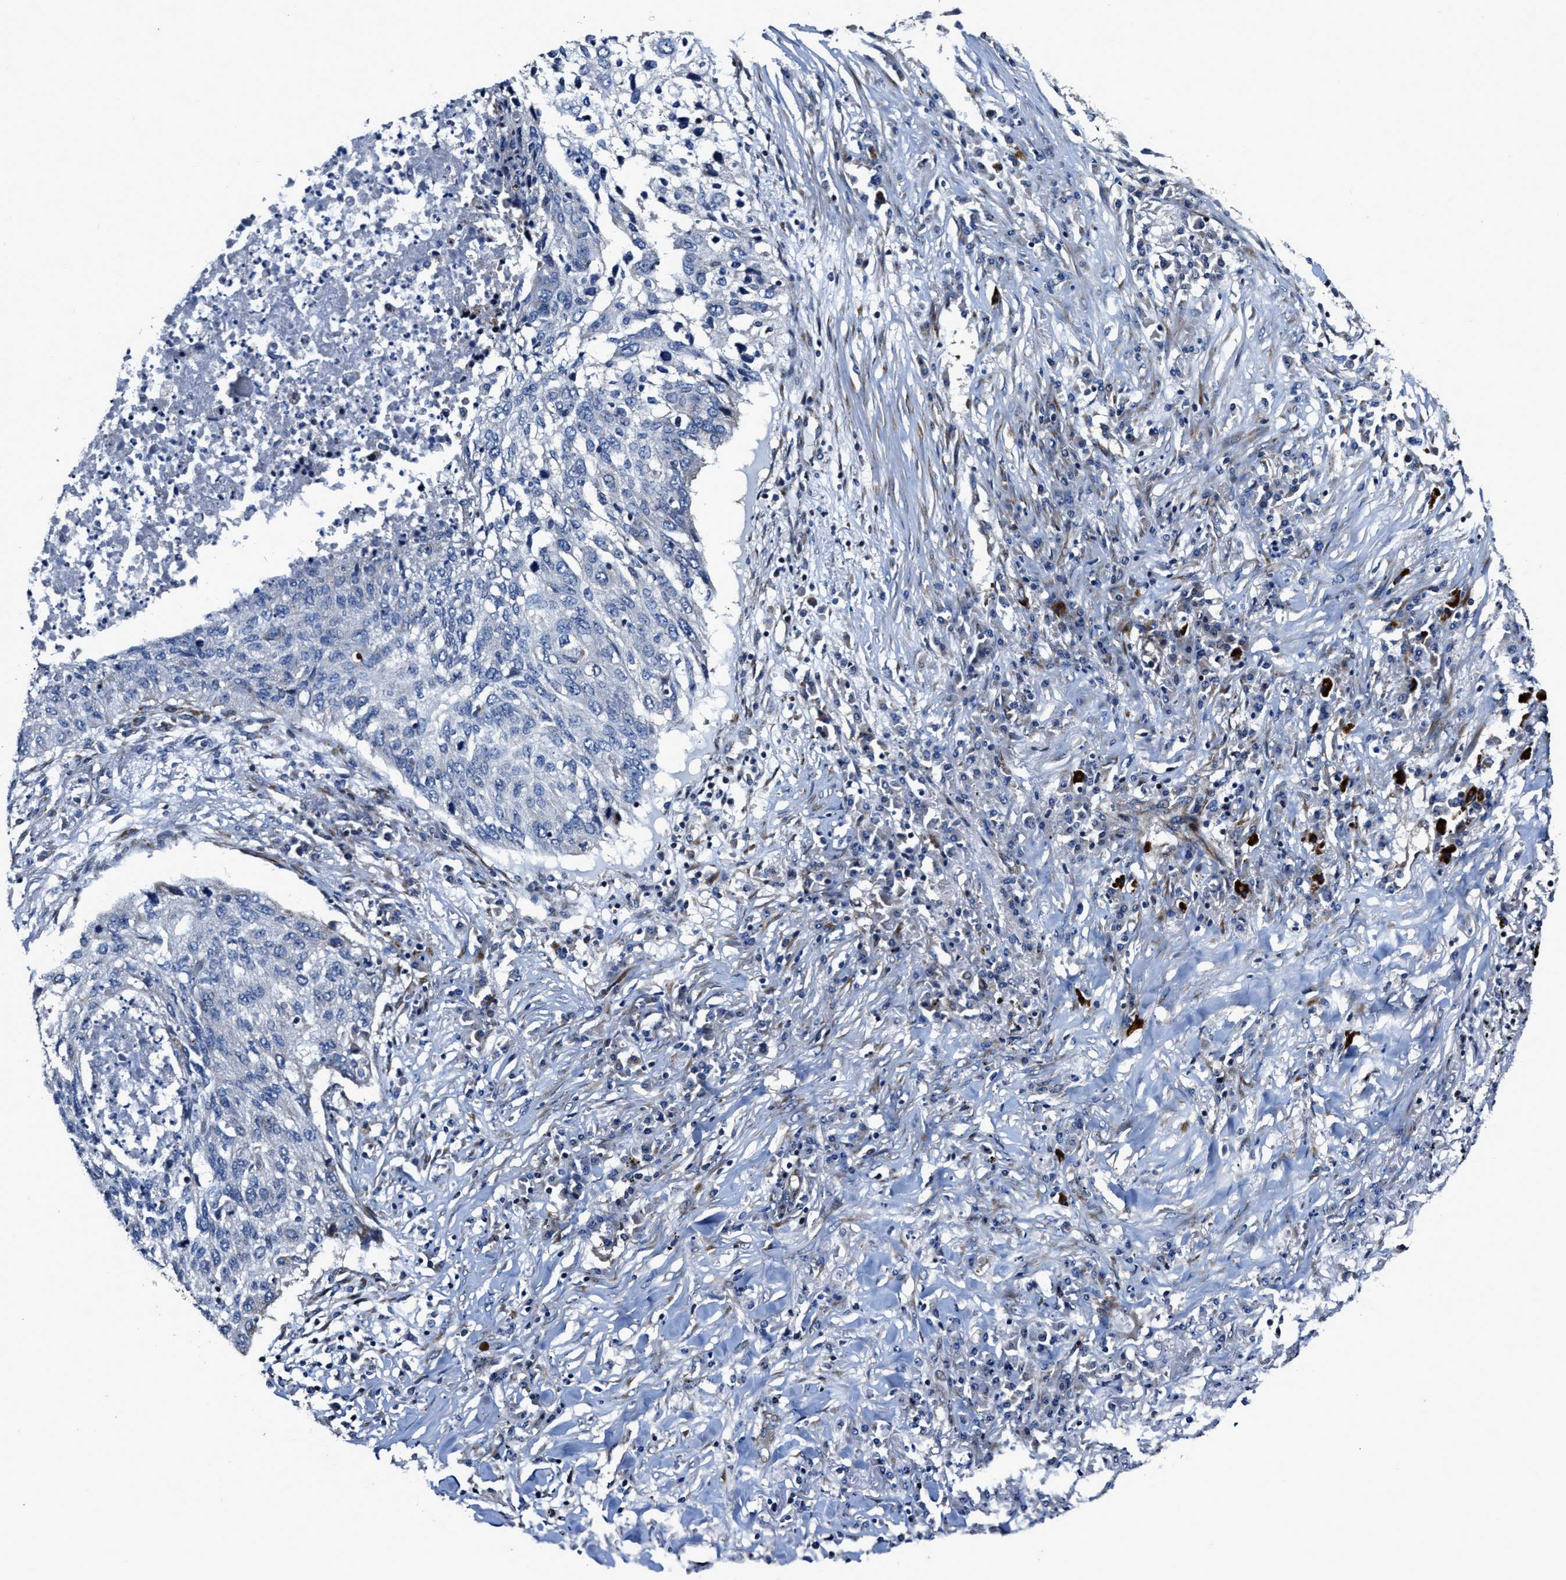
{"staining": {"intensity": "negative", "quantity": "none", "location": "none"}, "tissue": "lung cancer", "cell_type": "Tumor cells", "image_type": "cancer", "snomed": [{"axis": "morphology", "description": "Squamous cell carcinoma, NOS"}, {"axis": "topography", "description": "Lung"}], "caption": "Immunohistochemistry (IHC) micrograph of human lung squamous cell carcinoma stained for a protein (brown), which reveals no staining in tumor cells.", "gene": "PTAR1", "patient": {"sex": "female", "age": 63}}